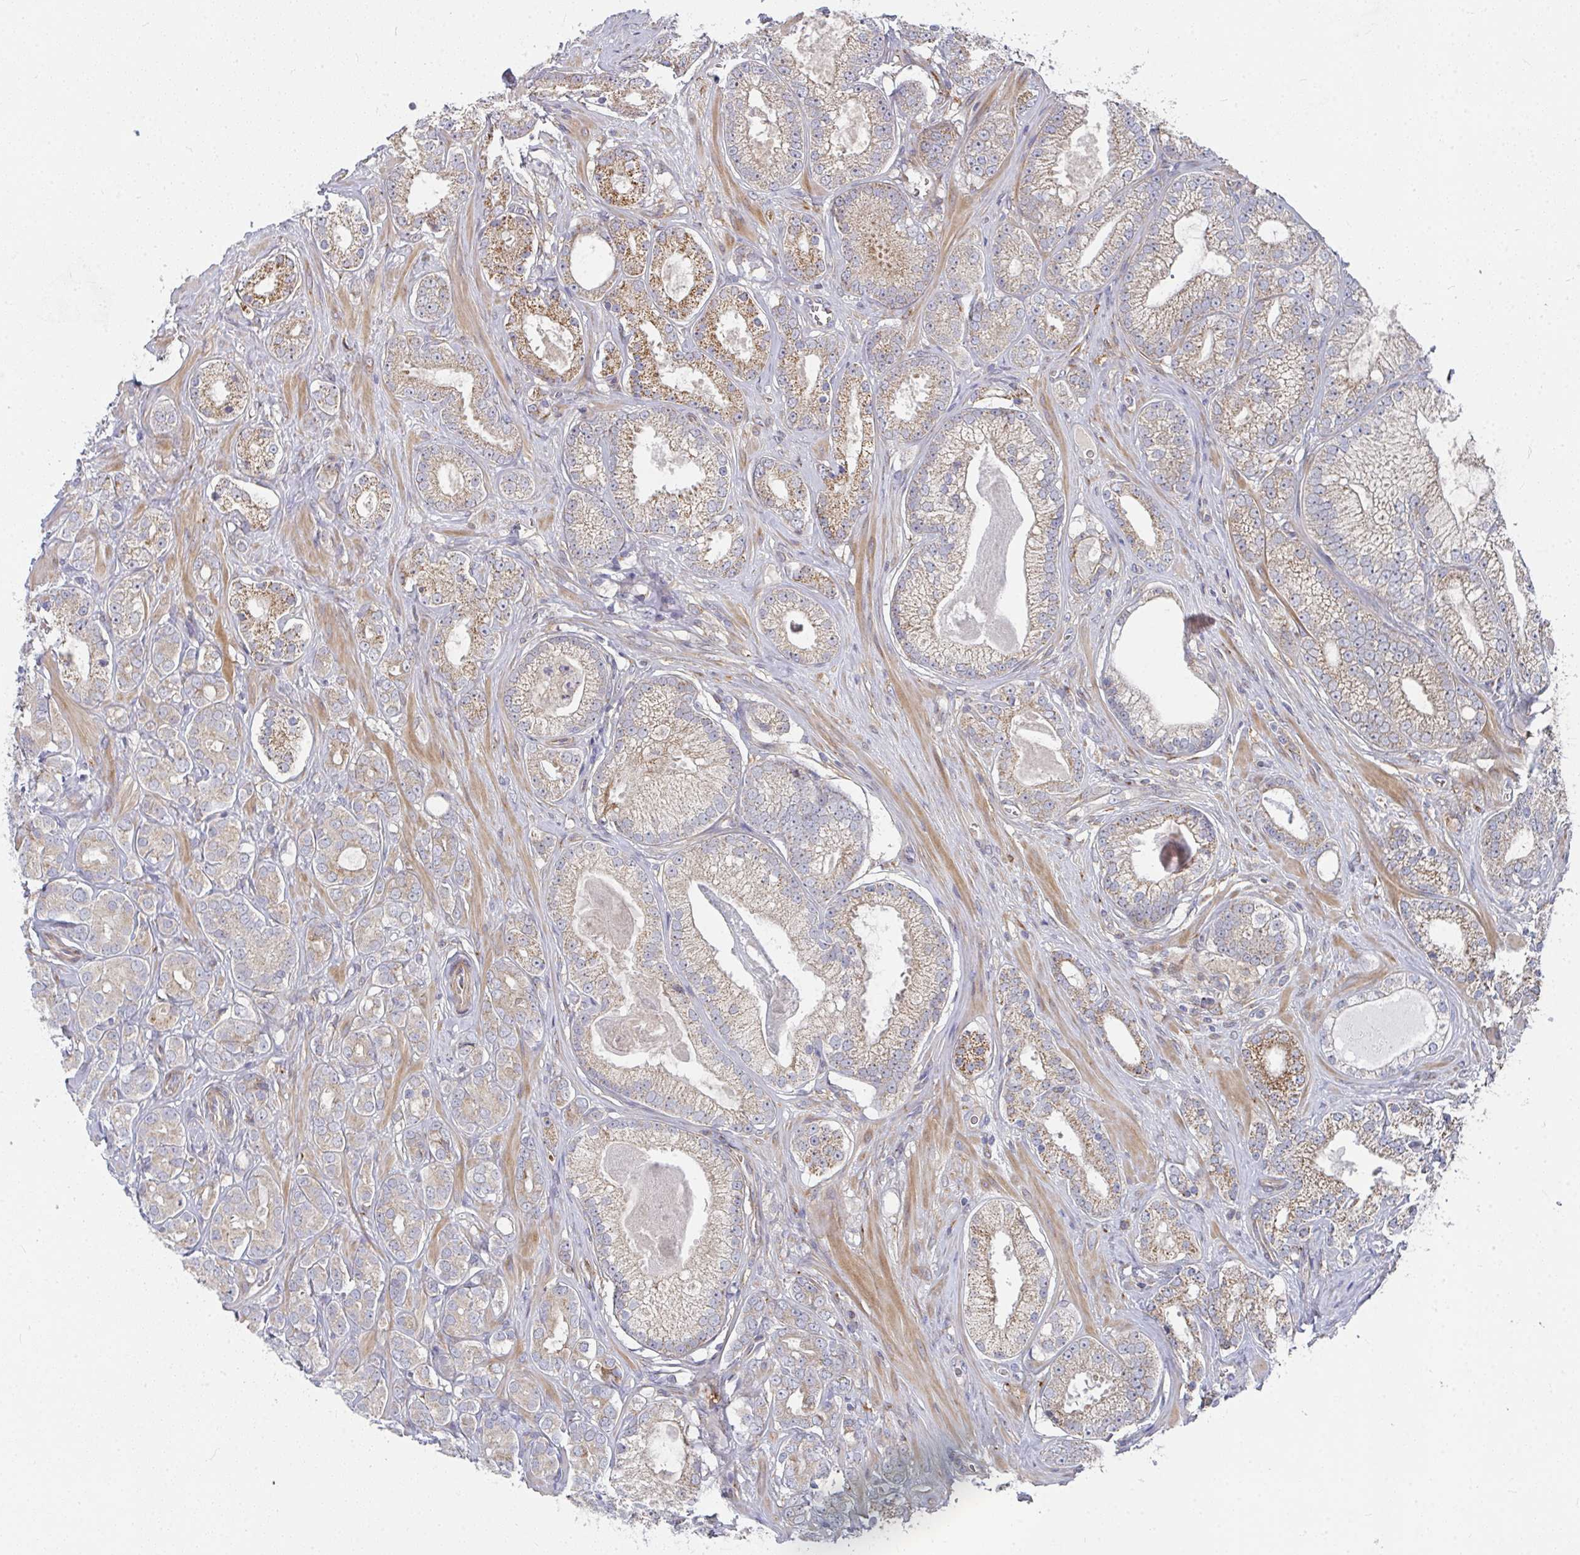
{"staining": {"intensity": "moderate", "quantity": "25%-75%", "location": "cytoplasmic/membranous"}, "tissue": "prostate cancer", "cell_type": "Tumor cells", "image_type": "cancer", "snomed": [{"axis": "morphology", "description": "Adenocarcinoma, High grade"}, {"axis": "topography", "description": "Prostate"}], "caption": "A micrograph of prostate cancer stained for a protein exhibits moderate cytoplasmic/membranous brown staining in tumor cells.", "gene": "RHEBL1", "patient": {"sex": "male", "age": 66}}